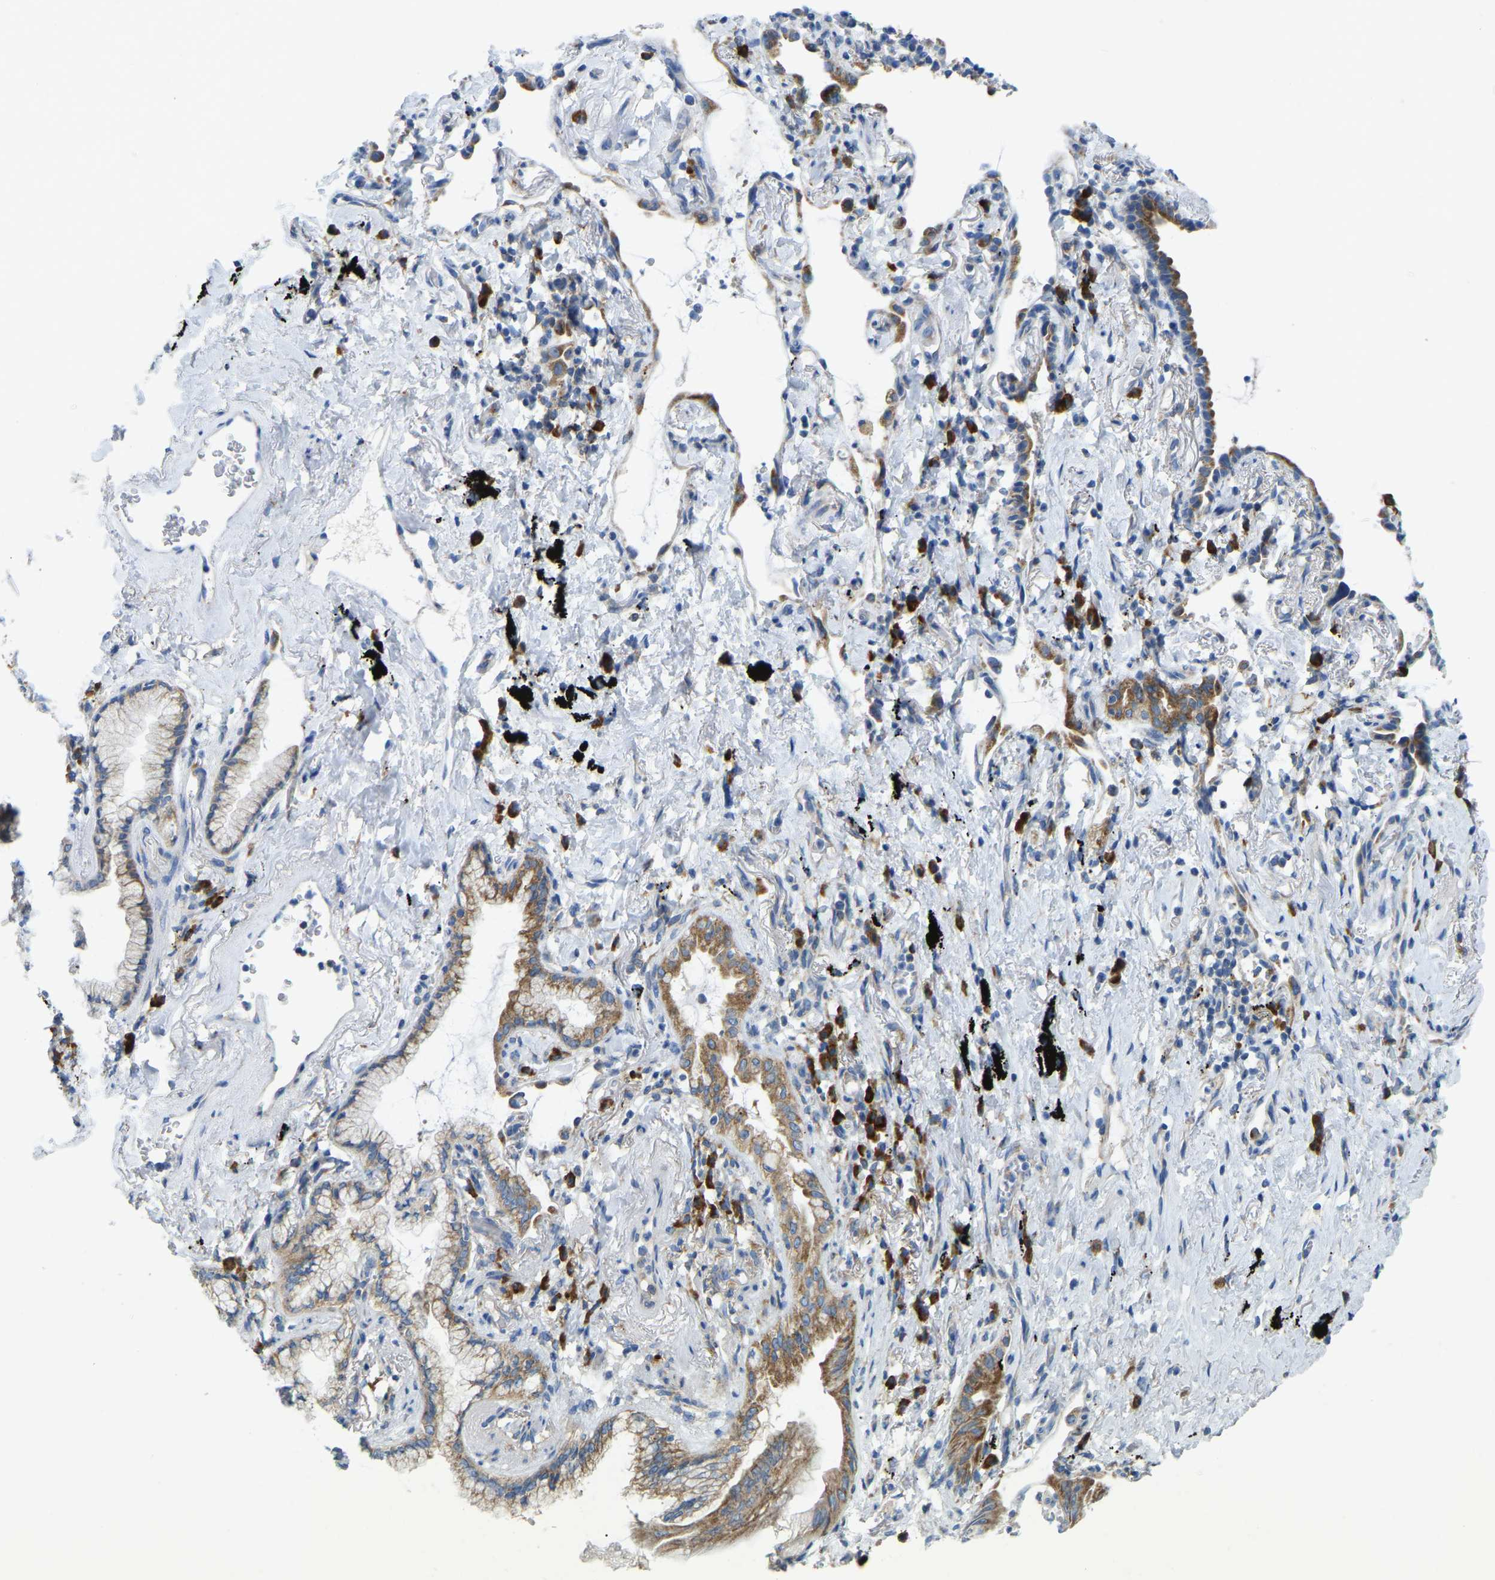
{"staining": {"intensity": "moderate", "quantity": ">75%", "location": "cytoplasmic/membranous"}, "tissue": "lung cancer", "cell_type": "Tumor cells", "image_type": "cancer", "snomed": [{"axis": "morphology", "description": "Normal tissue, NOS"}, {"axis": "morphology", "description": "Adenocarcinoma, NOS"}, {"axis": "topography", "description": "Bronchus"}, {"axis": "topography", "description": "Lung"}], "caption": "Human adenocarcinoma (lung) stained with a brown dye demonstrates moderate cytoplasmic/membranous positive staining in about >75% of tumor cells.", "gene": "SND1", "patient": {"sex": "female", "age": 70}}